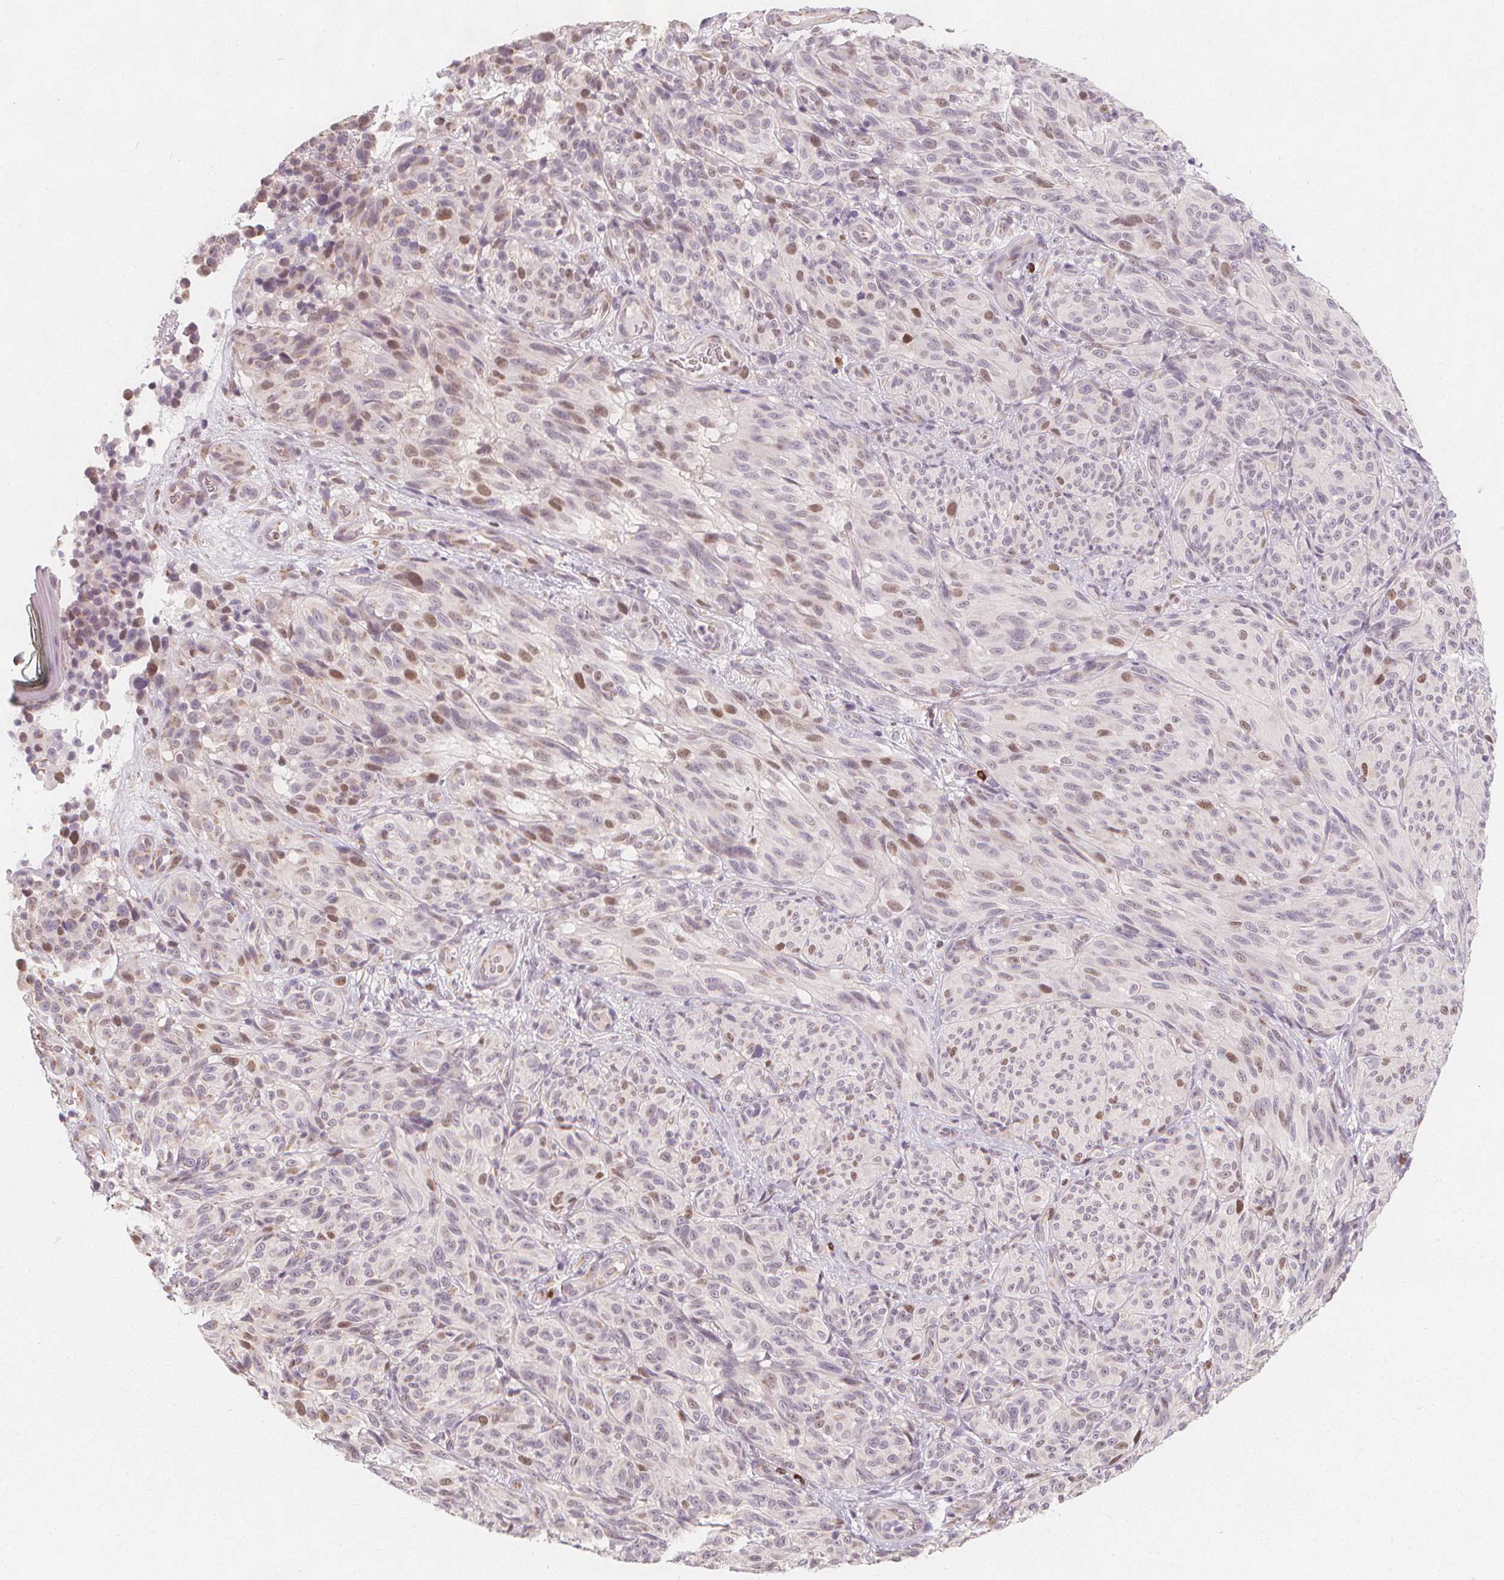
{"staining": {"intensity": "moderate", "quantity": "<25%", "location": "nuclear"}, "tissue": "melanoma", "cell_type": "Tumor cells", "image_type": "cancer", "snomed": [{"axis": "morphology", "description": "Malignant melanoma, NOS"}, {"axis": "topography", "description": "Skin"}], "caption": "Malignant melanoma stained for a protein (brown) shows moderate nuclear positive positivity in about <25% of tumor cells.", "gene": "TIPIN", "patient": {"sex": "female", "age": 85}}